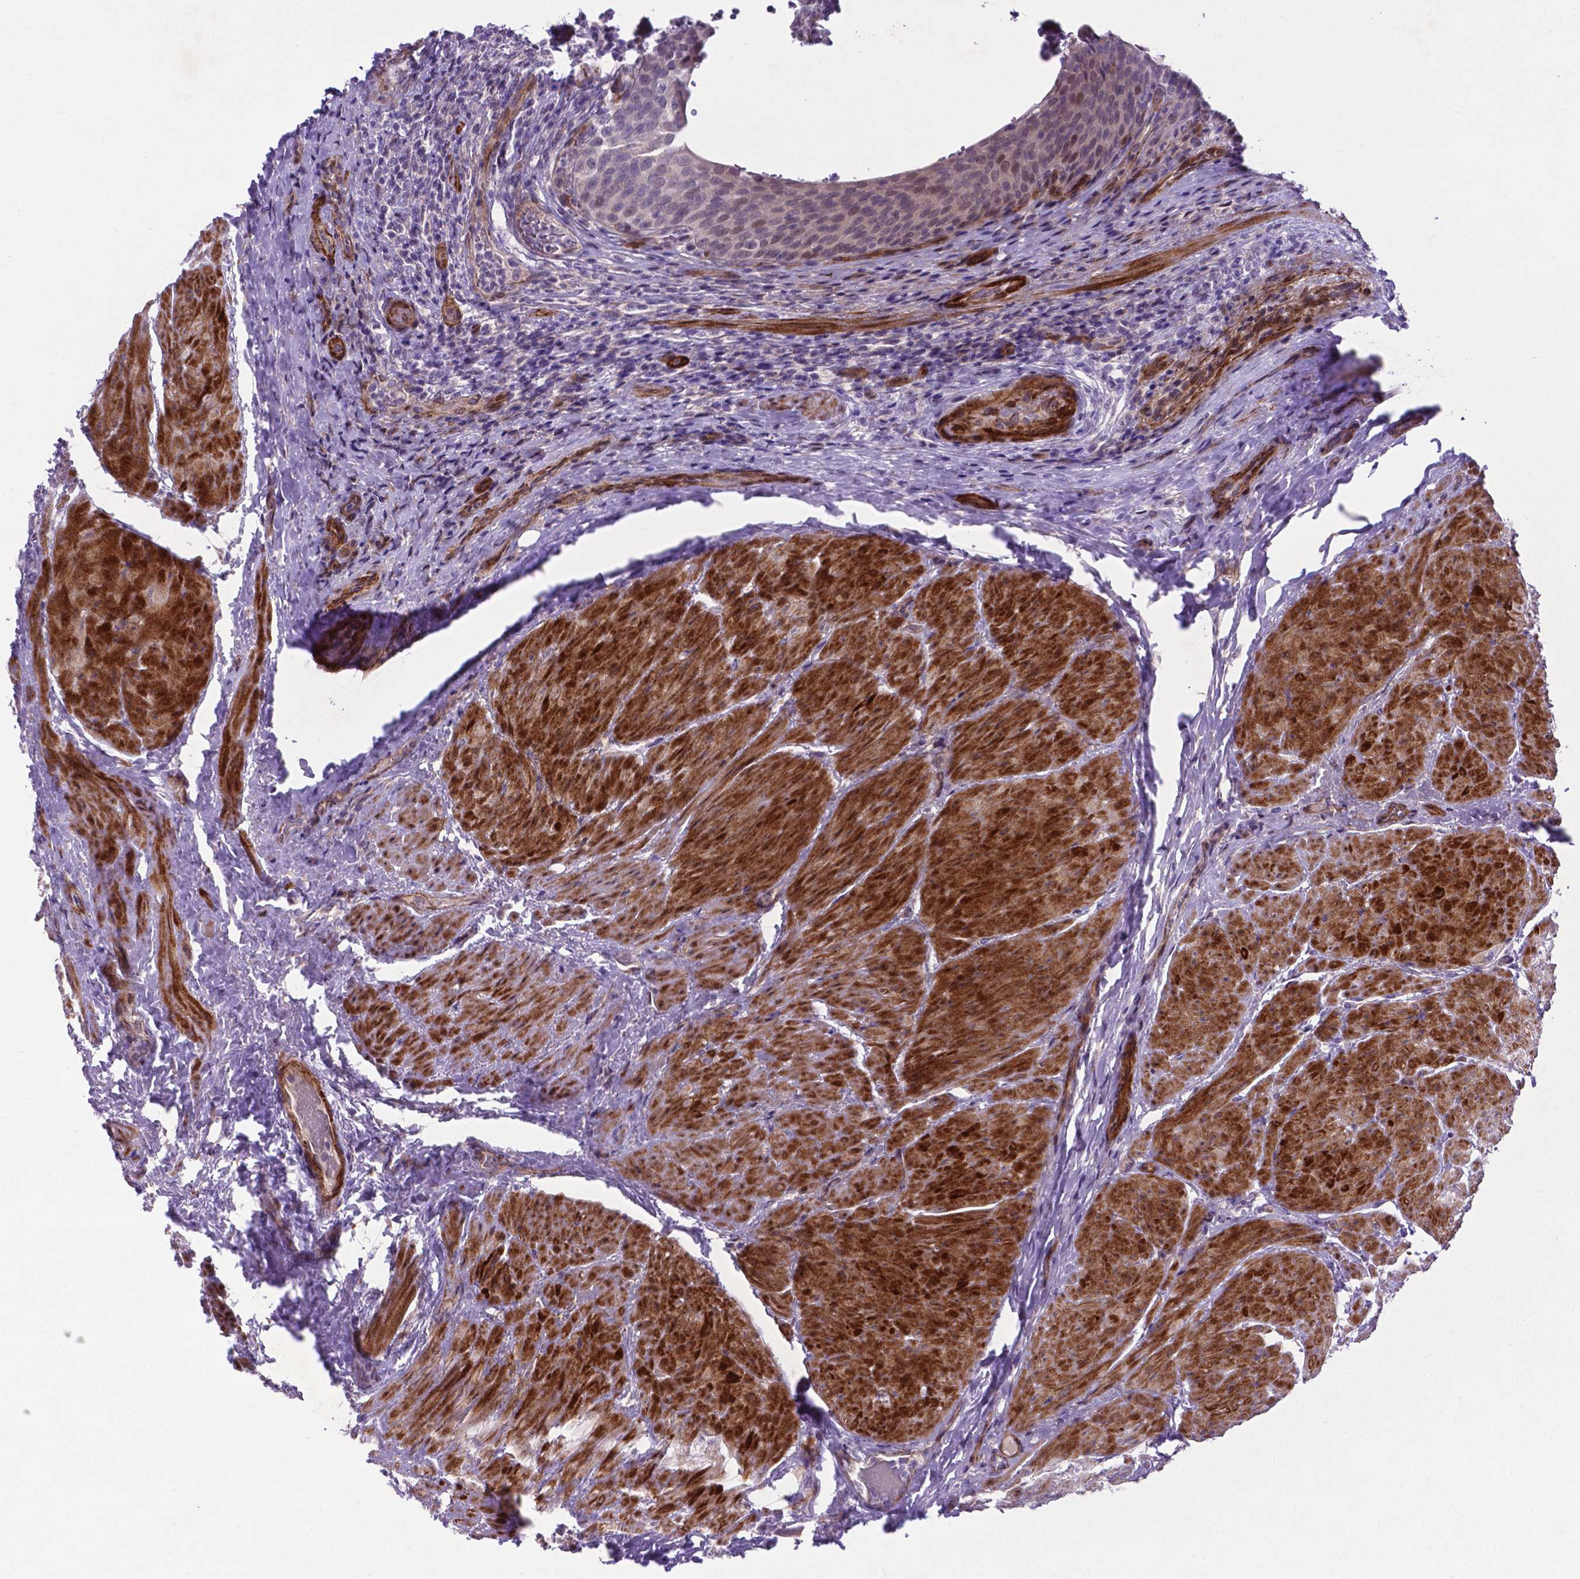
{"staining": {"intensity": "negative", "quantity": "none", "location": "none"}, "tissue": "urinary bladder", "cell_type": "Urothelial cells", "image_type": "normal", "snomed": [{"axis": "morphology", "description": "Normal tissue, NOS"}, {"axis": "topography", "description": "Urinary bladder"}, {"axis": "topography", "description": "Peripheral nerve tissue"}], "caption": "A micrograph of urinary bladder stained for a protein displays no brown staining in urothelial cells.", "gene": "PFKFB4", "patient": {"sex": "male", "age": 66}}